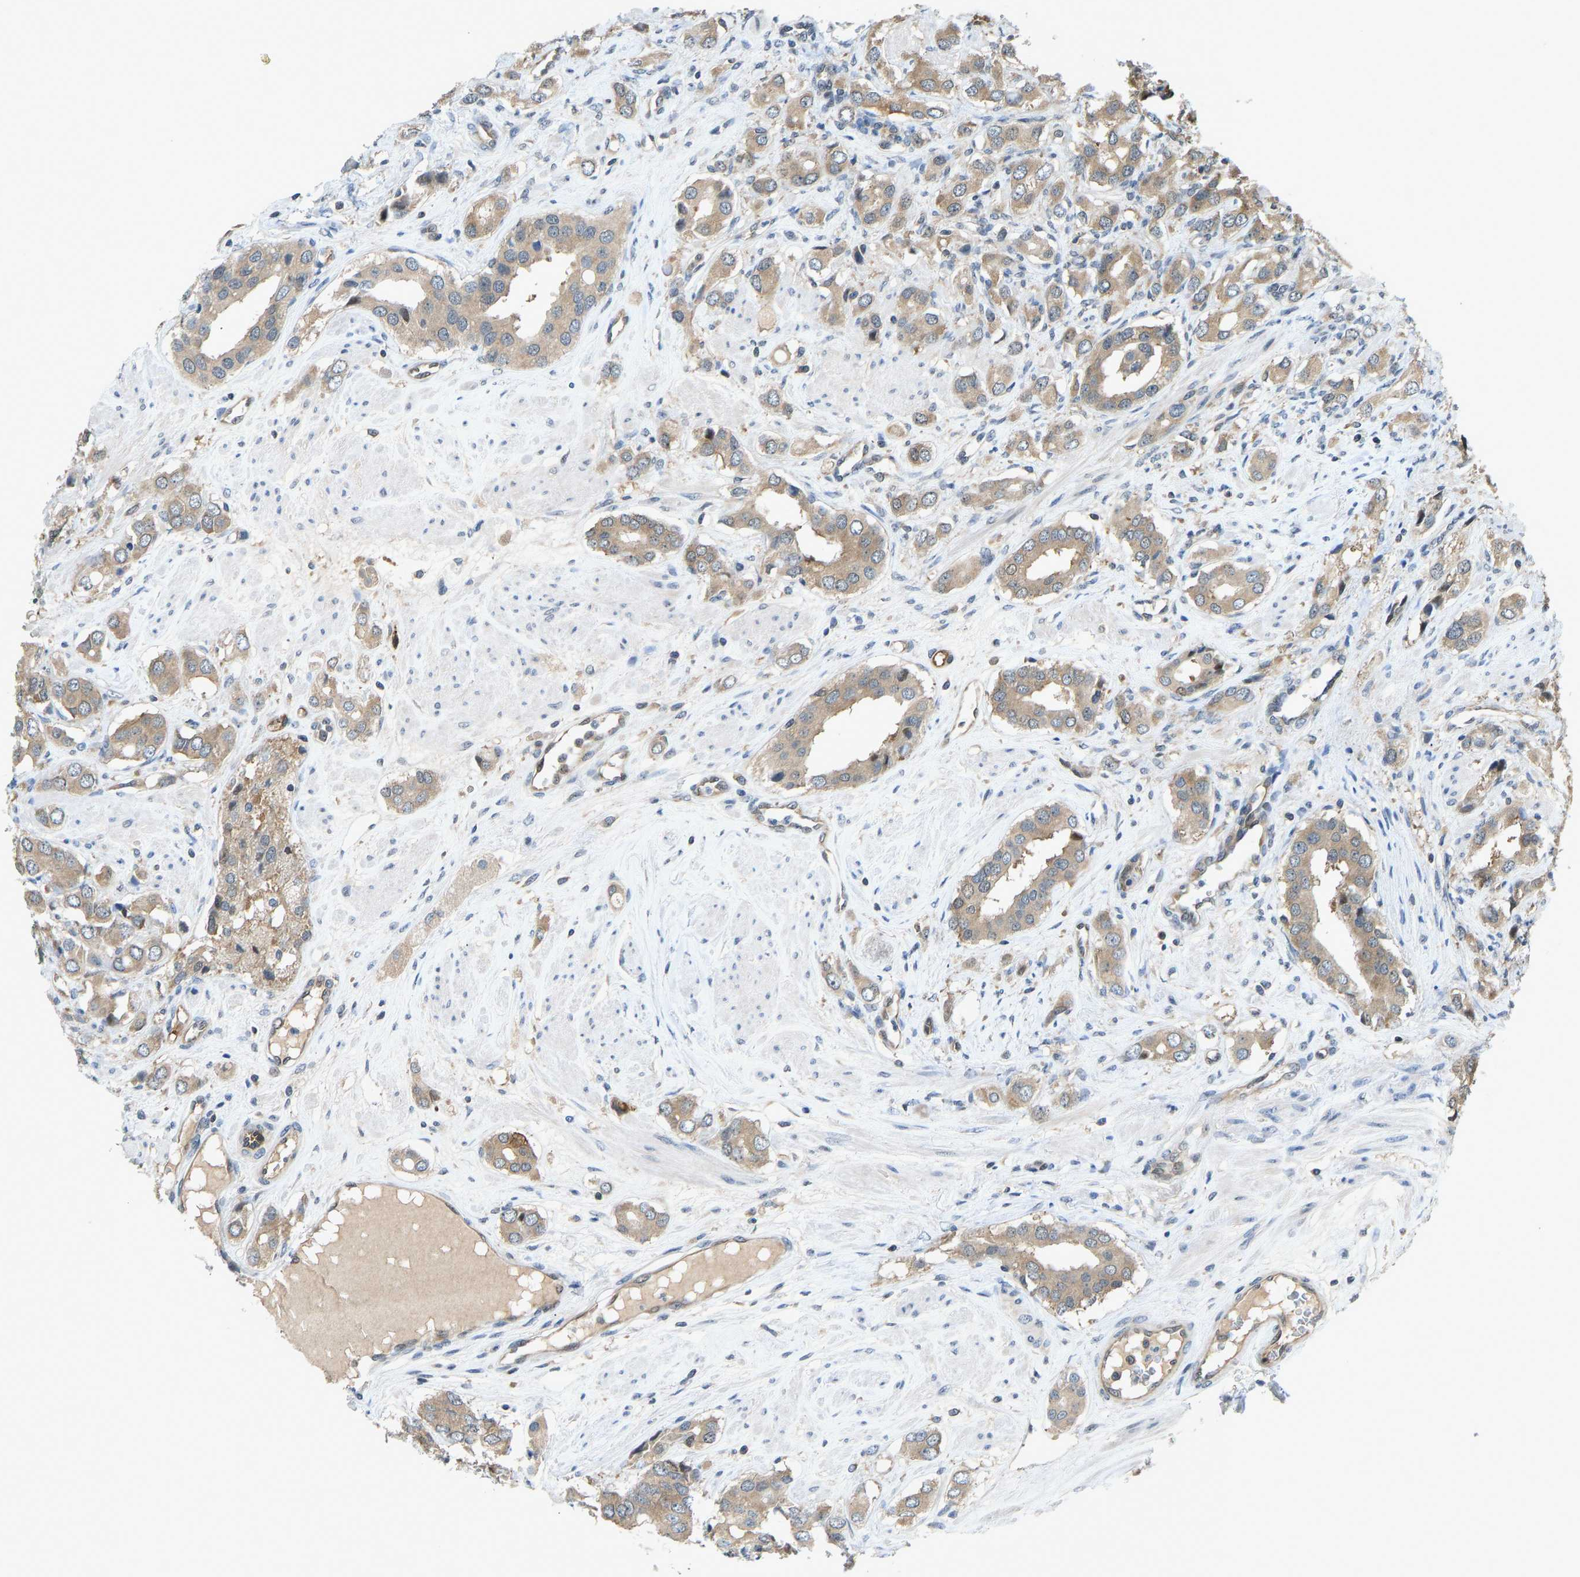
{"staining": {"intensity": "moderate", "quantity": ">75%", "location": "cytoplasmic/membranous"}, "tissue": "prostate cancer", "cell_type": "Tumor cells", "image_type": "cancer", "snomed": [{"axis": "morphology", "description": "Adenocarcinoma, High grade"}, {"axis": "topography", "description": "Prostate"}], "caption": "Immunohistochemistry (IHC) staining of prostate cancer (high-grade adenocarcinoma), which shows medium levels of moderate cytoplasmic/membranous staining in about >75% of tumor cells indicating moderate cytoplasmic/membranous protein positivity. The staining was performed using DAB (3,3'-diaminobenzidine) (brown) for protein detection and nuclei were counterstained in hematoxylin (blue).", "gene": "CCT8", "patient": {"sex": "male", "age": 52}}